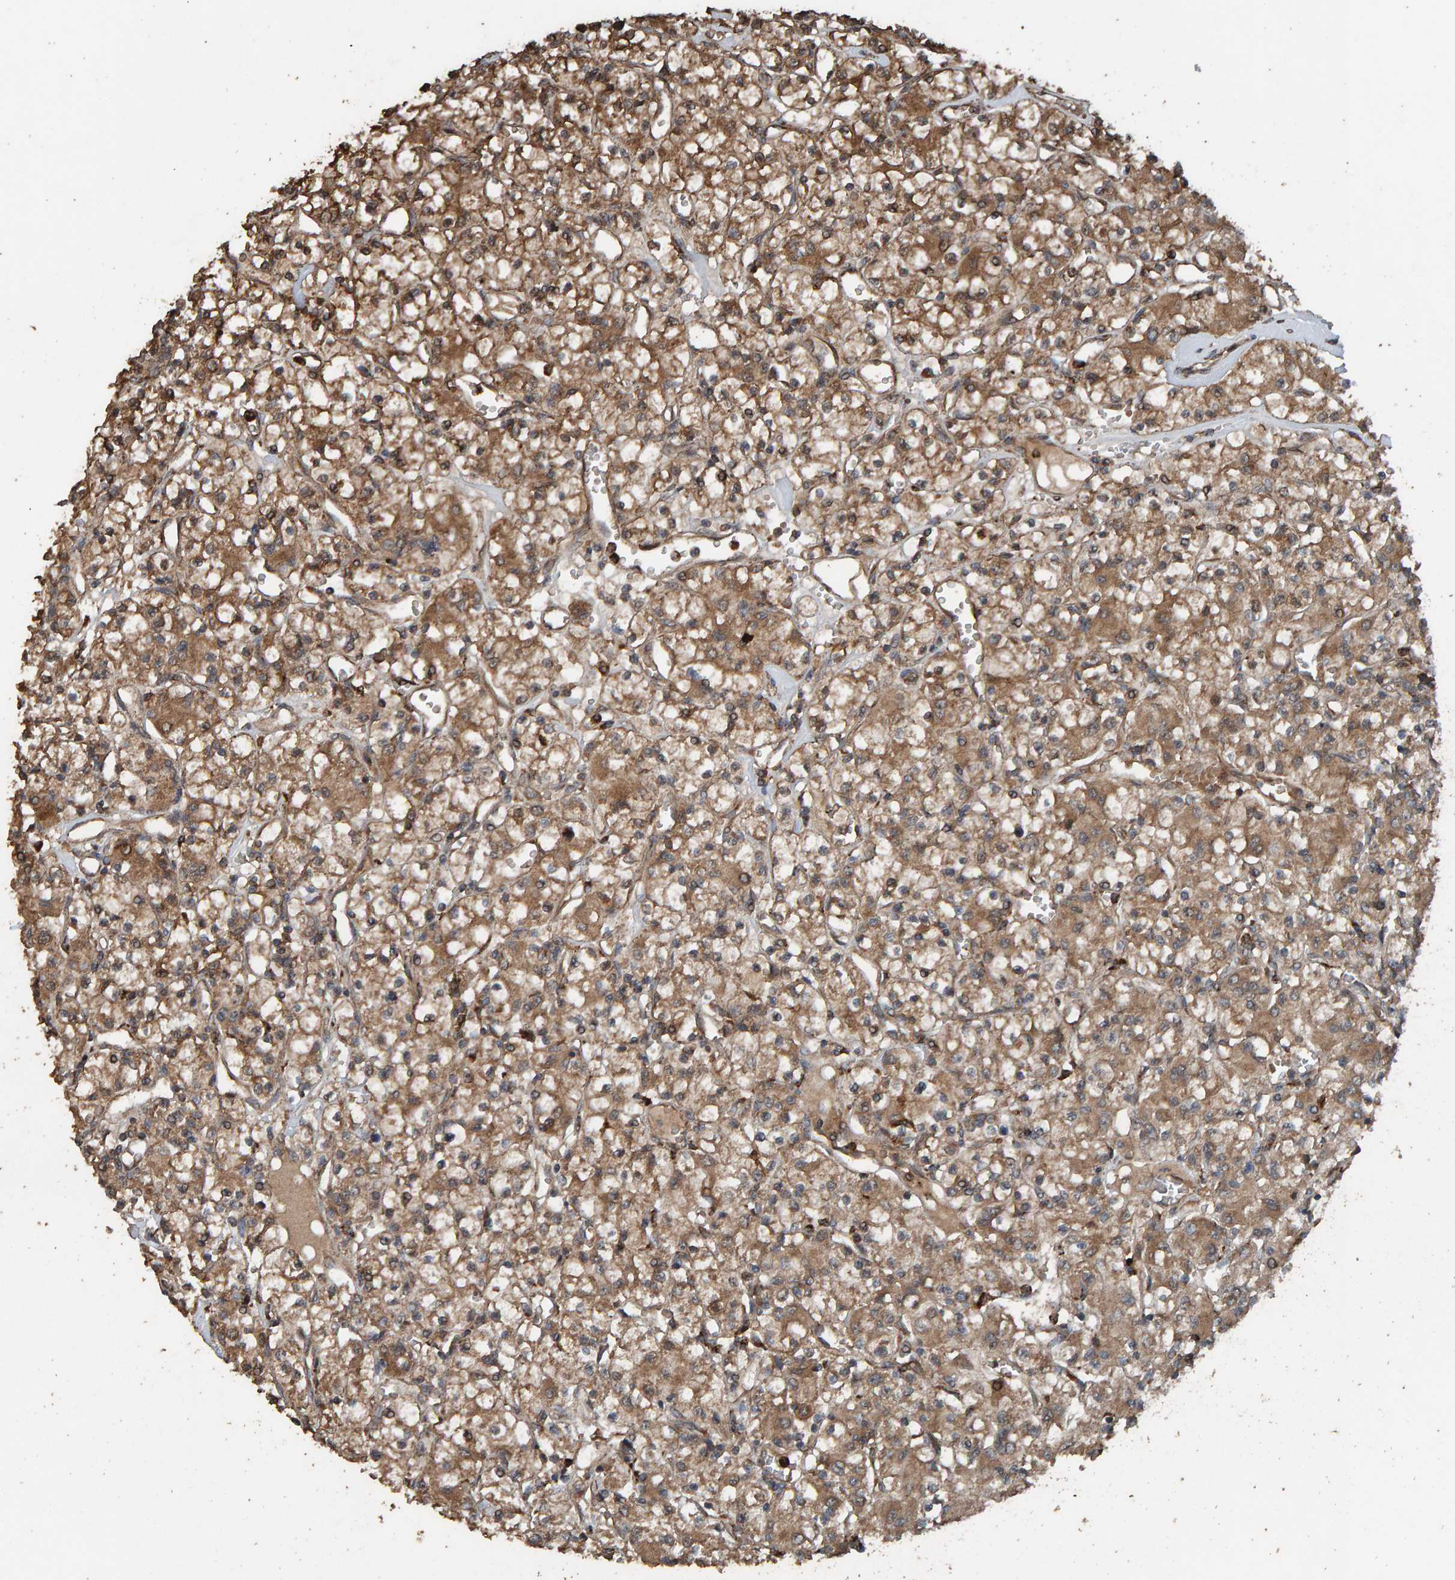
{"staining": {"intensity": "moderate", "quantity": ">75%", "location": "cytoplasmic/membranous"}, "tissue": "renal cancer", "cell_type": "Tumor cells", "image_type": "cancer", "snomed": [{"axis": "morphology", "description": "Adenocarcinoma, NOS"}, {"axis": "topography", "description": "Kidney"}], "caption": "The histopathology image demonstrates immunohistochemical staining of renal cancer (adenocarcinoma). There is moderate cytoplasmic/membranous expression is present in approximately >75% of tumor cells.", "gene": "DUS1L", "patient": {"sex": "female", "age": 59}}